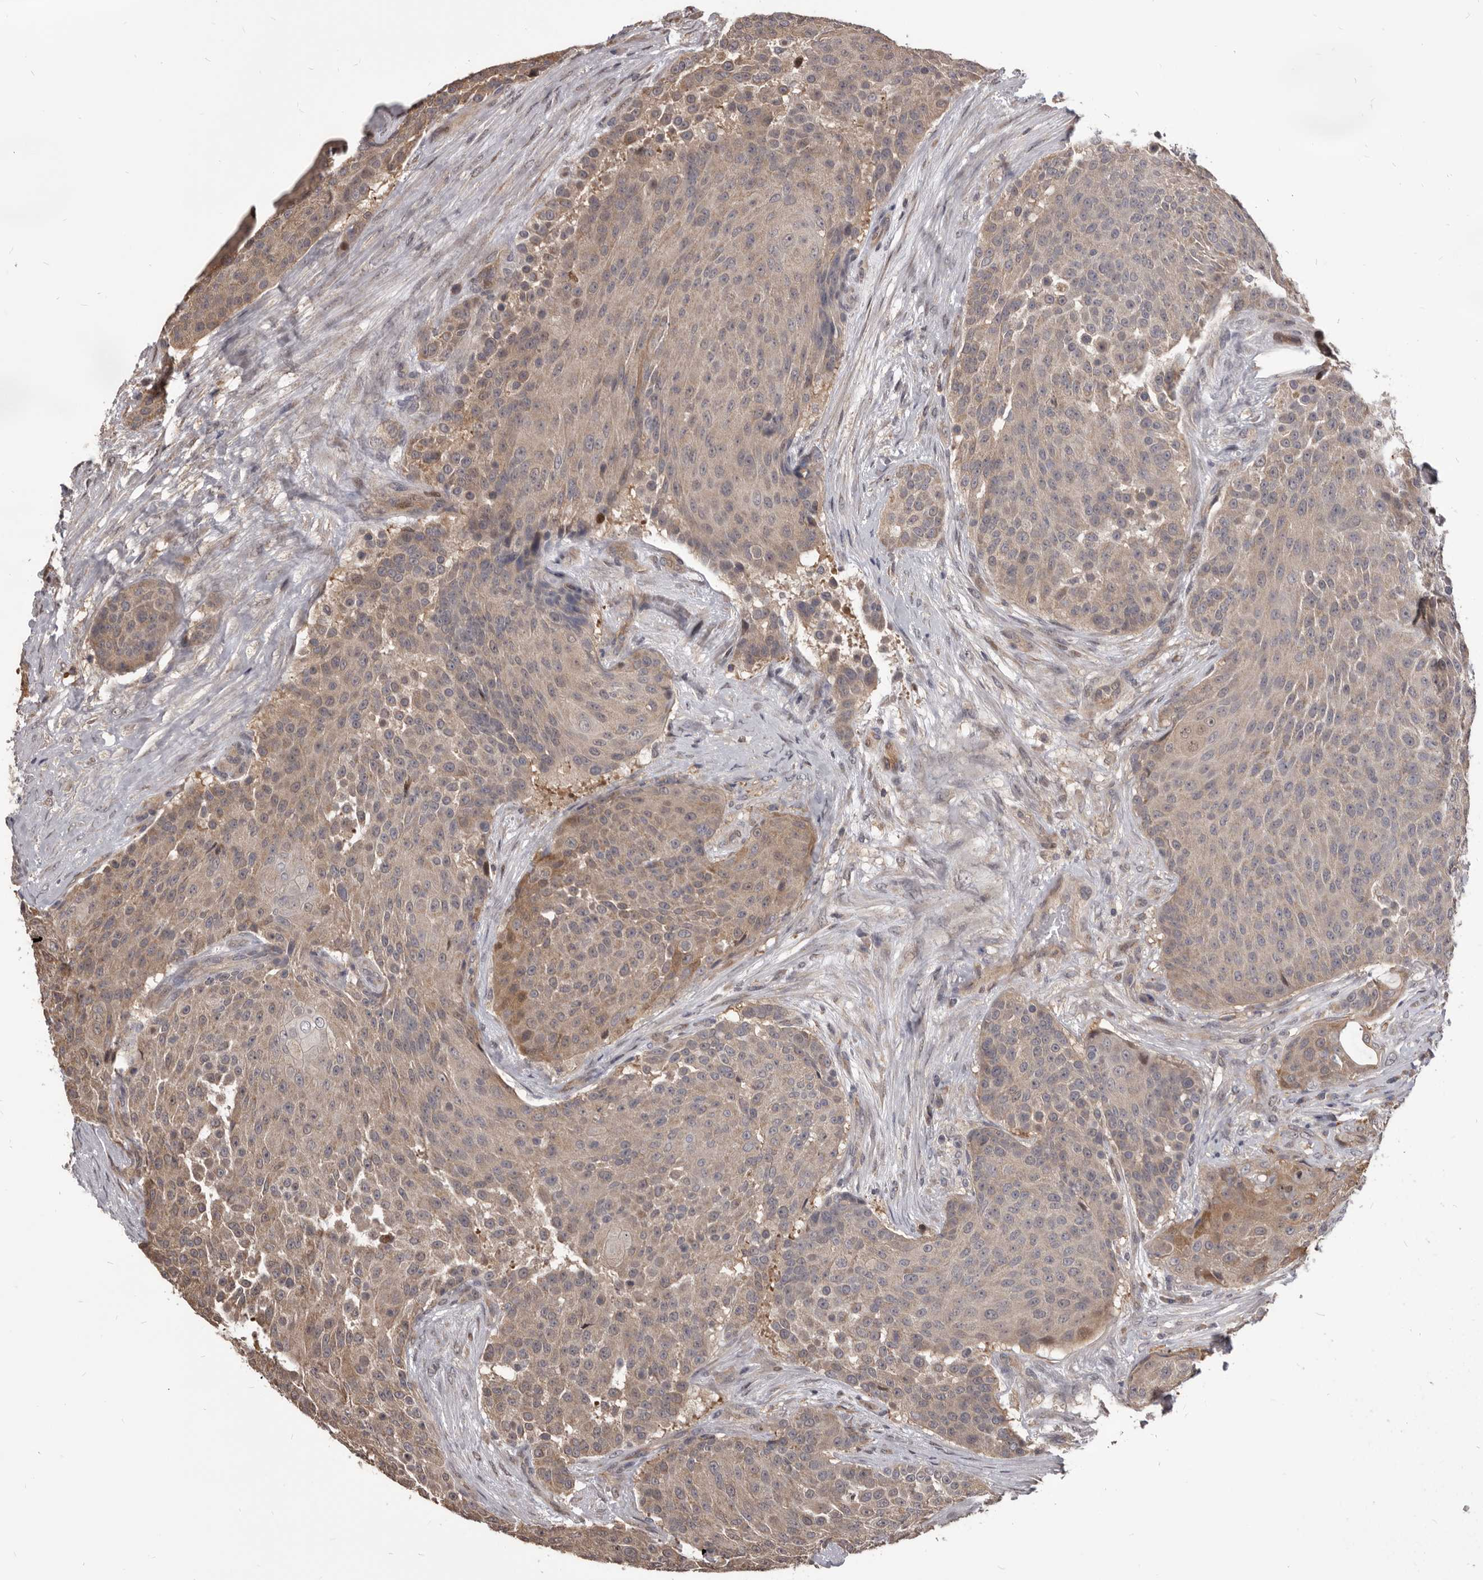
{"staining": {"intensity": "moderate", "quantity": "<25%", "location": "cytoplasmic/membranous"}, "tissue": "urothelial cancer", "cell_type": "Tumor cells", "image_type": "cancer", "snomed": [{"axis": "morphology", "description": "Urothelial carcinoma, High grade"}, {"axis": "topography", "description": "Urinary bladder"}], "caption": "Brown immunohistochemical staining in human urothelial cancer displays moderate cytoplasmic/membranous positivity in about <25% of tumor cells.", "gene": "MAP3K14", "patient": {"sex": "female", "age": 63}}